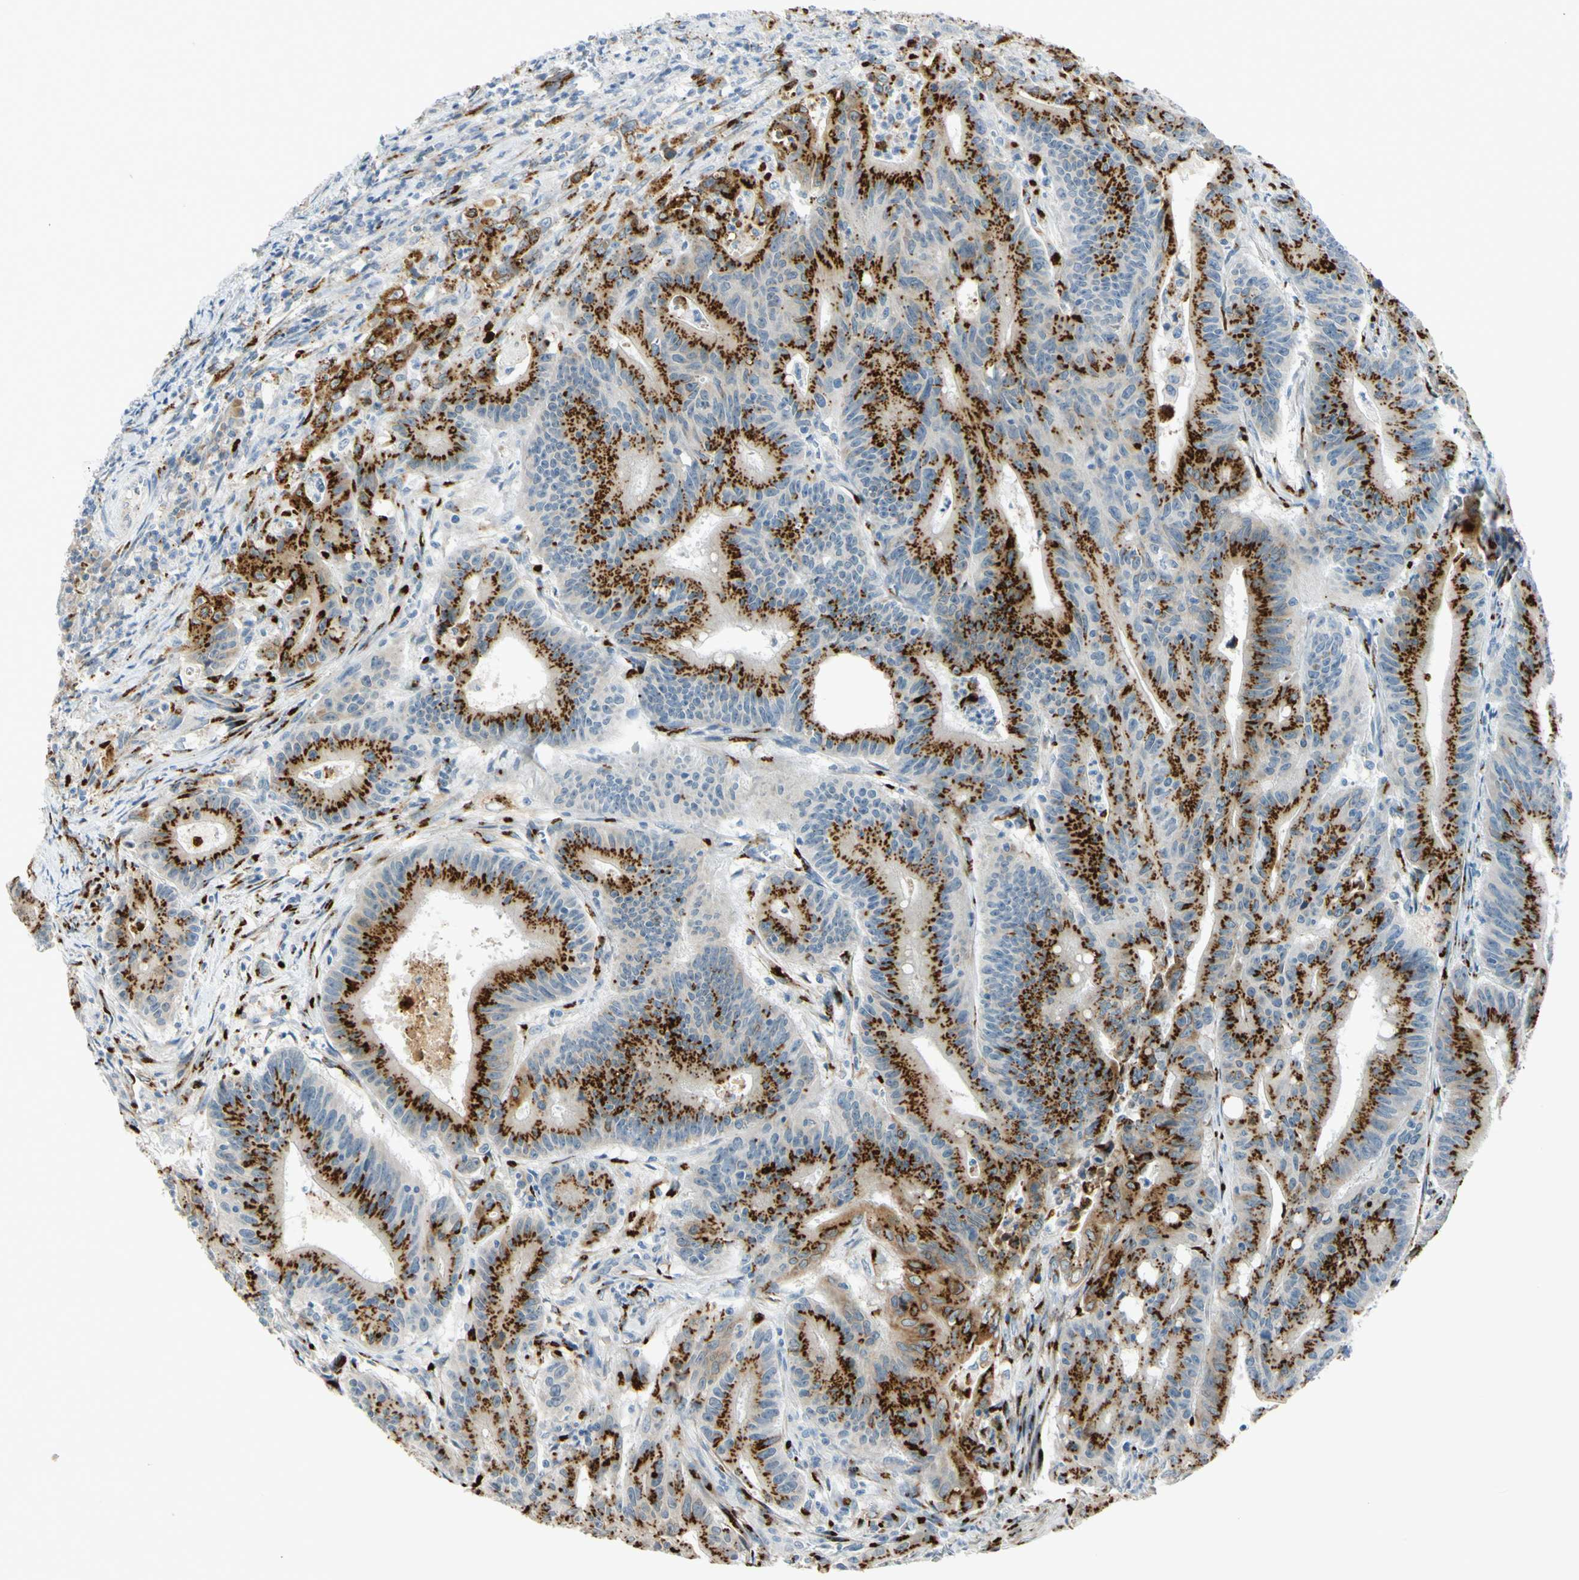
{"staining": {"intensity": "strong", "quantity": ">75%", "location": "cytoplasmic/membranous"}, "tissue": "colorectal cancer", "cell_type": "Tumor cells", "image_type": "cancer", "snomed": [{"axis": "morphology", "description": "Adenocarcinoma, NOS"}, {"axis": "topography", "description": "Colon"}], "caption": "Protein analysis of adenocarcinoma (colorectal) tissue demonstrates strong cytoplasmic/membranous staining in approximately >75% of tumor cells.", "gene": "GALNT5", "patient": {"sex": "male", "age": 45}}